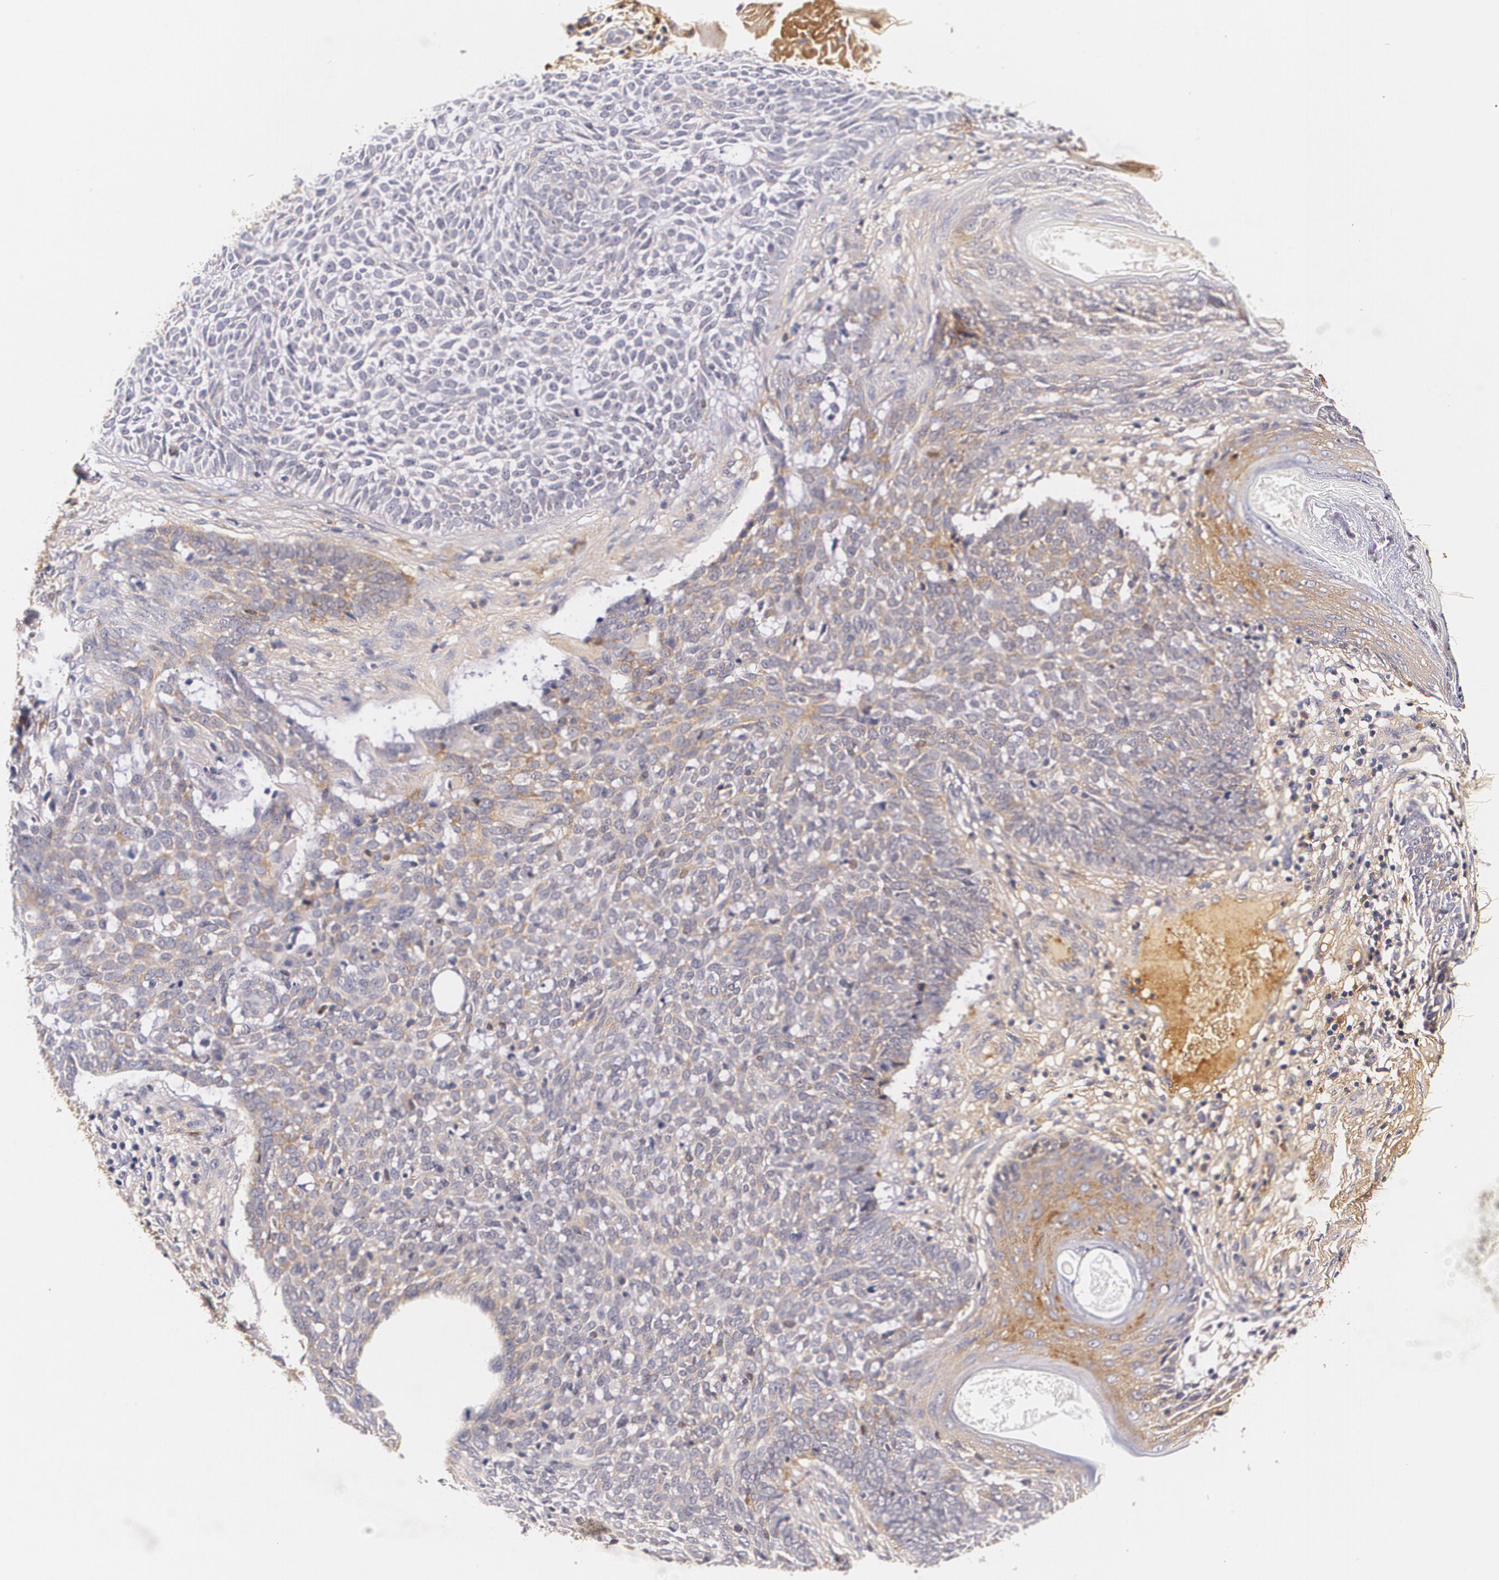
{"staining": {"intensity": "weak", "quantity": "<25%", "location": "cytoplasmic/membranous"}, "tissue": "skin cancer", "cell_type": "Tumor cells", "image_type": "cancer", "snomed": [{"axis": "morphology", "description": "Basal cell carcinoma"}, {"axis": "topography", "description": "Skin"}], "caption": "The image reveals no staining of tumor cells in skin cancer.", "gene": "TTR", "patient": {"sex": "male", "age": 74}}